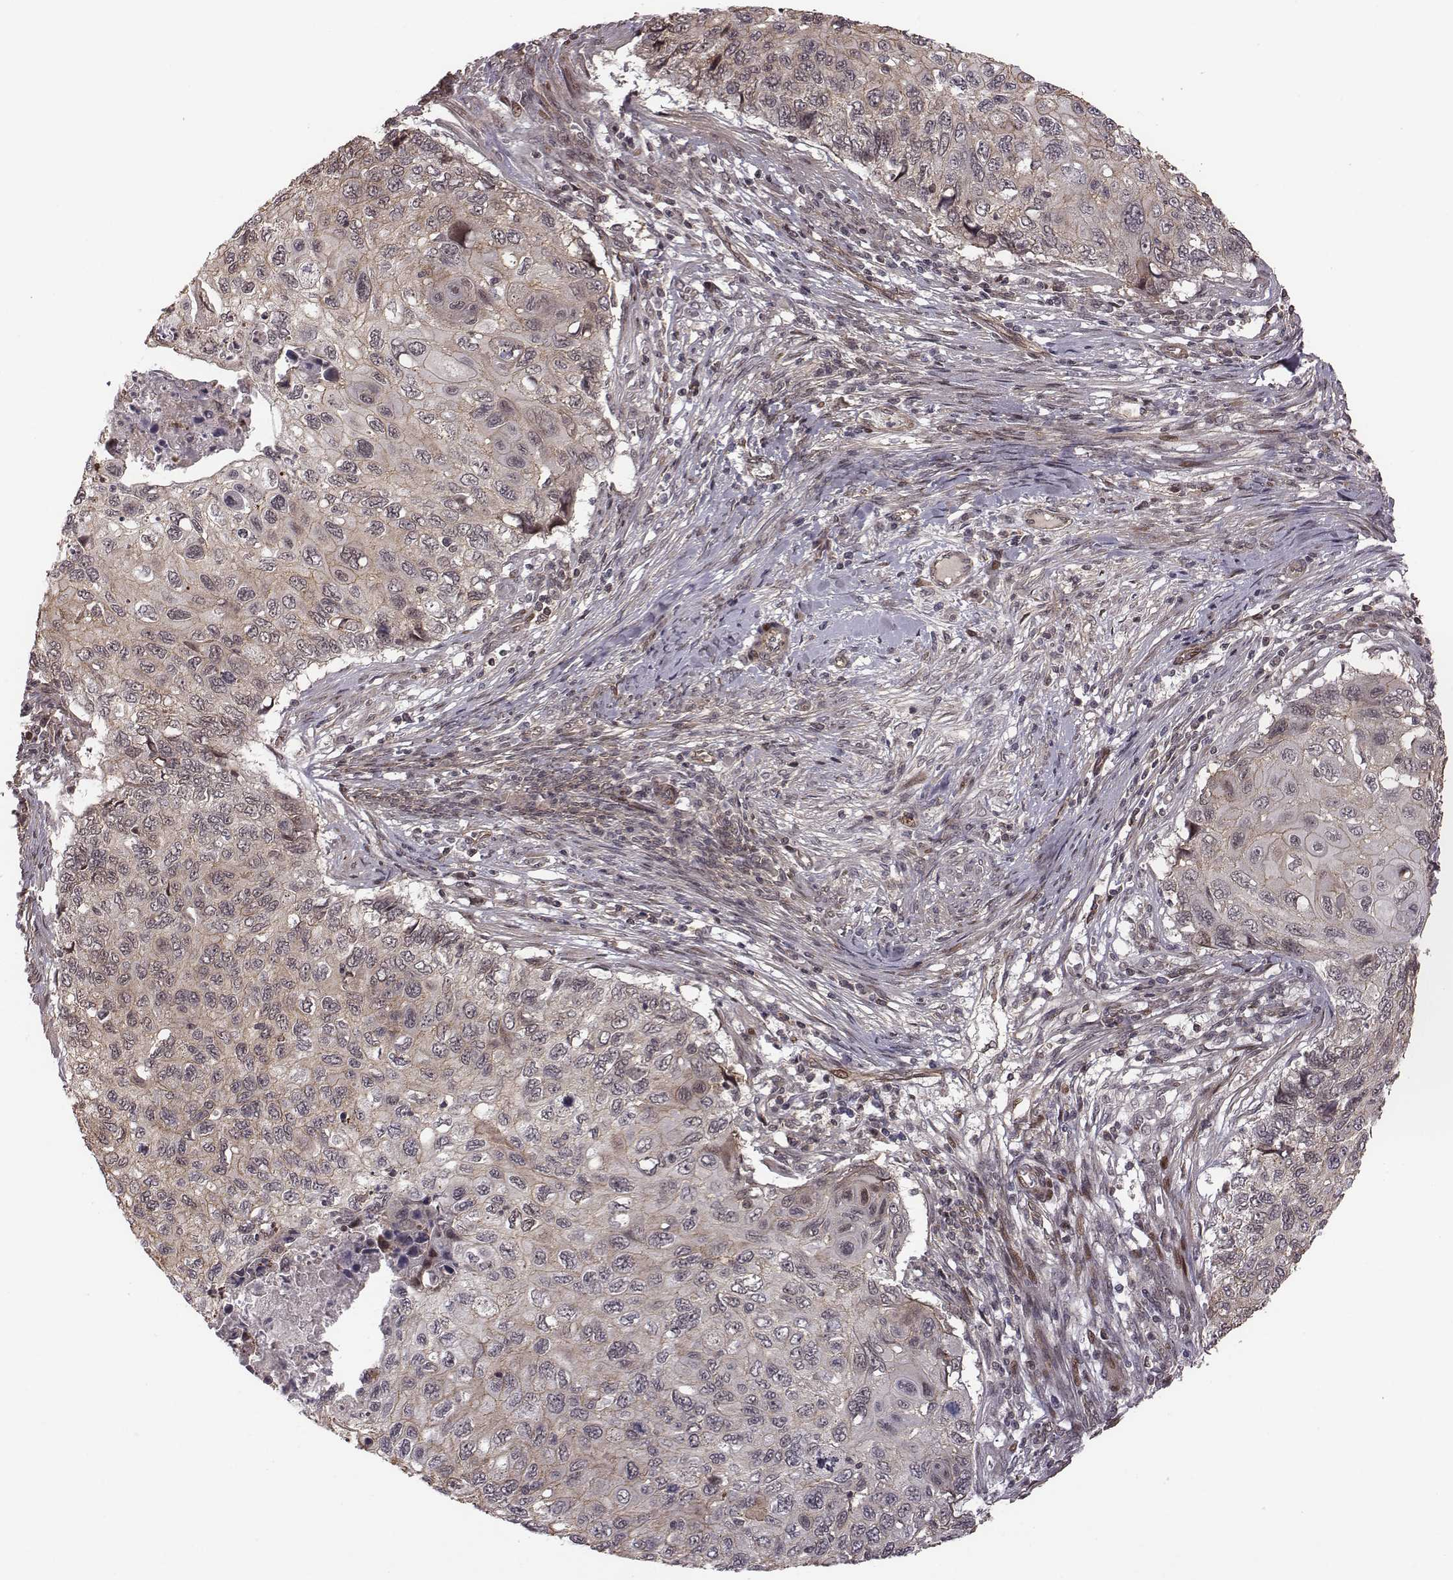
{"staining": {"intensity": "weak", "quantity": ">75%", "location": "cytoplasmic/membranous"}, "tissue": "cervical cancer", "cell_type": "Tumor cells", "image_type": "cancer", "snomed": [{"axis": "morphology", "description": "Squamous cell carcinoma, NOS"}, {"axis": "topography", "description": "Cervix"}], "caption": "A brown stain highlights weak cytoplasmic/membranous positivity of a protein in human cervical cancer tumor cells. (DAB (3,3'-diaminobenzidine) IHC with brightfield microscopy, high magnification).", "gene": "RPL3", "patient": {"sex": "female", "age": 70}}